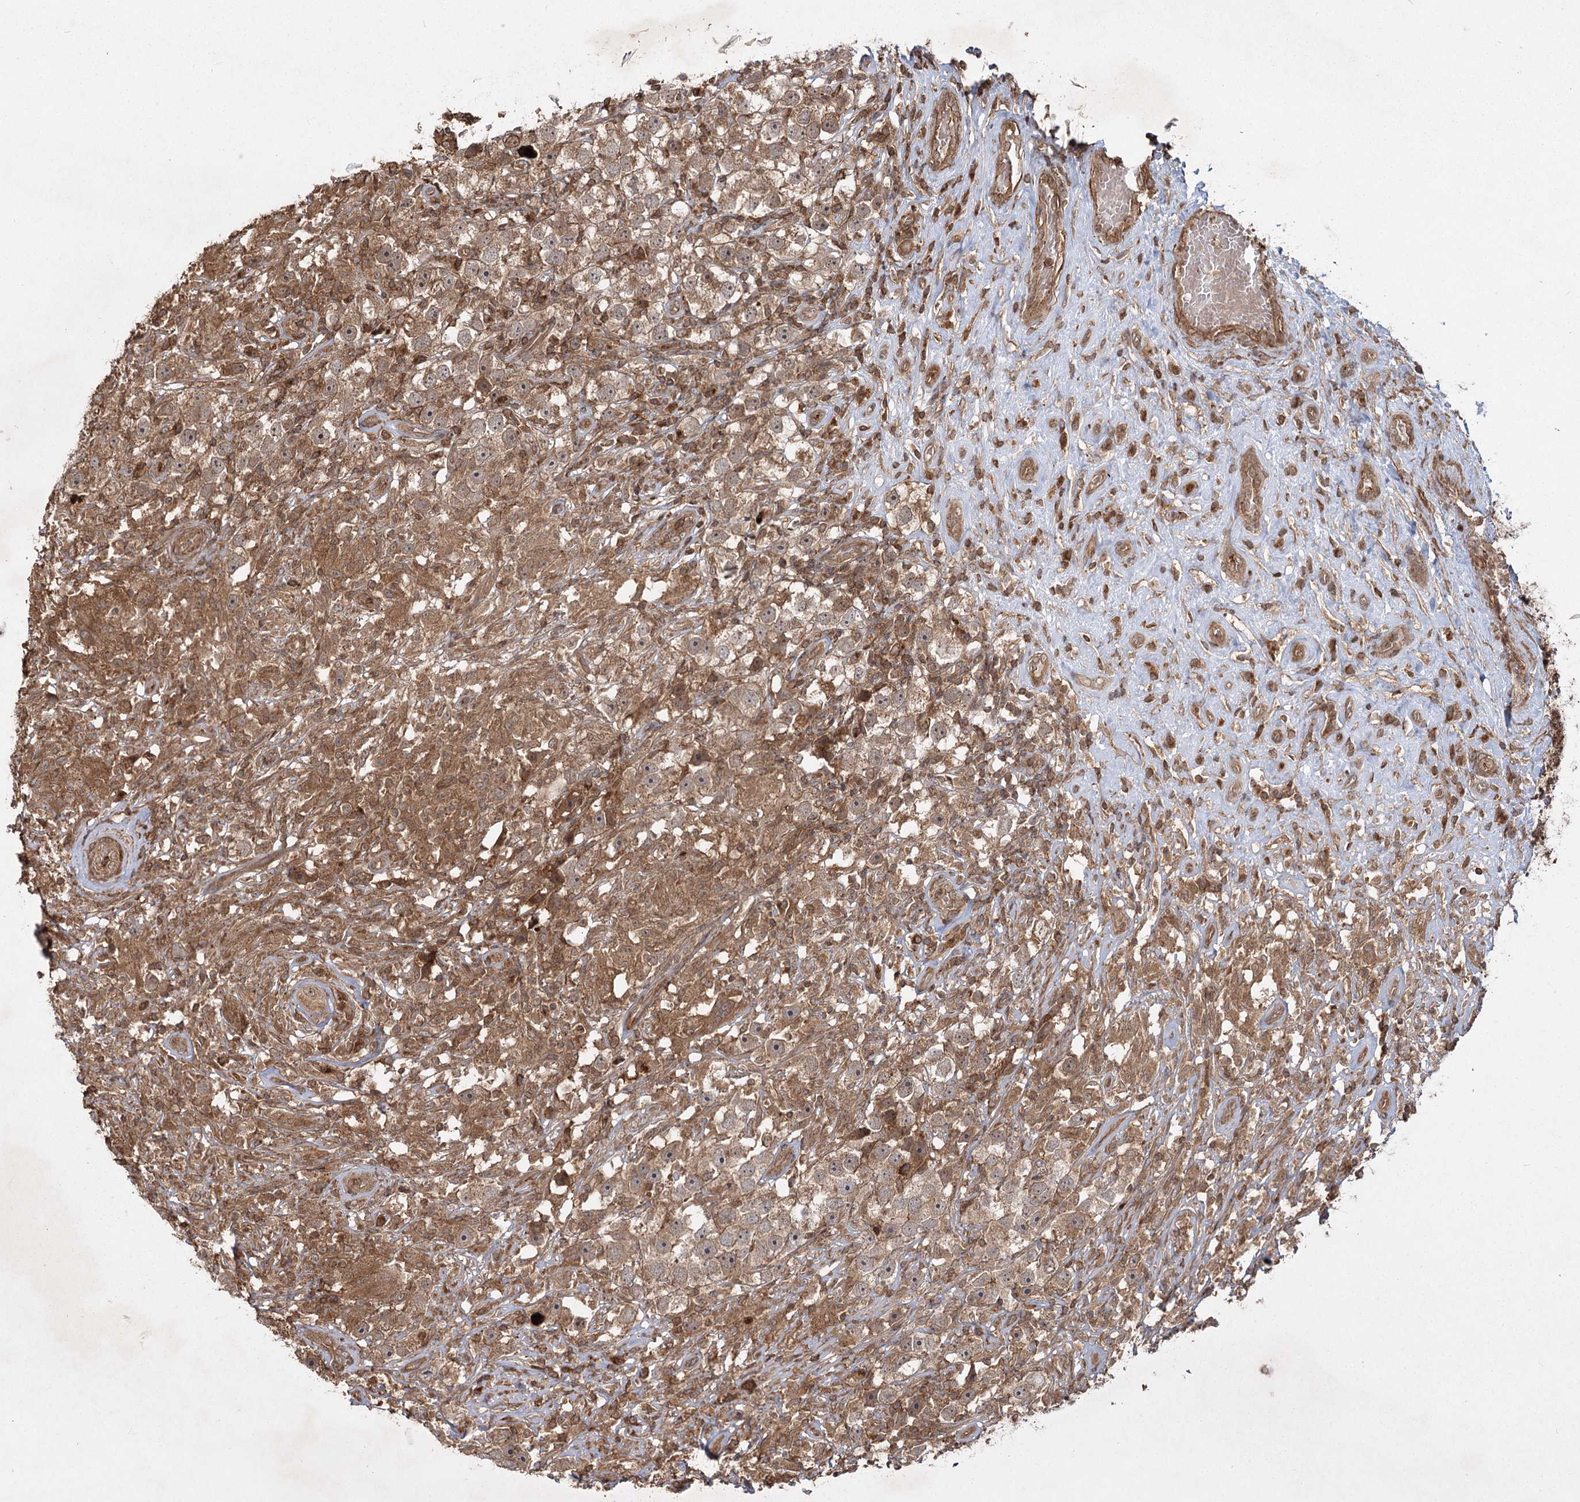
{"staining": {"intensity": "moderate", "quantity": ">75%", "location": "cytoplasmic/membranous"}, "tissue": "testis cancer", "cell_type": "Tumor cells", "image_type": "cancer", "snomed": [{"axis": "morphology", "description": "Seminoma, NOS"}, {"axis": "topography", "description": "Testis"}], "caption": "Testis cancer (seminoma) stained with a protein marker demonstrates moderate staining in tumor cells.", "gene": "MDFIC", "patient": {"sex": "male", "age": 49}}